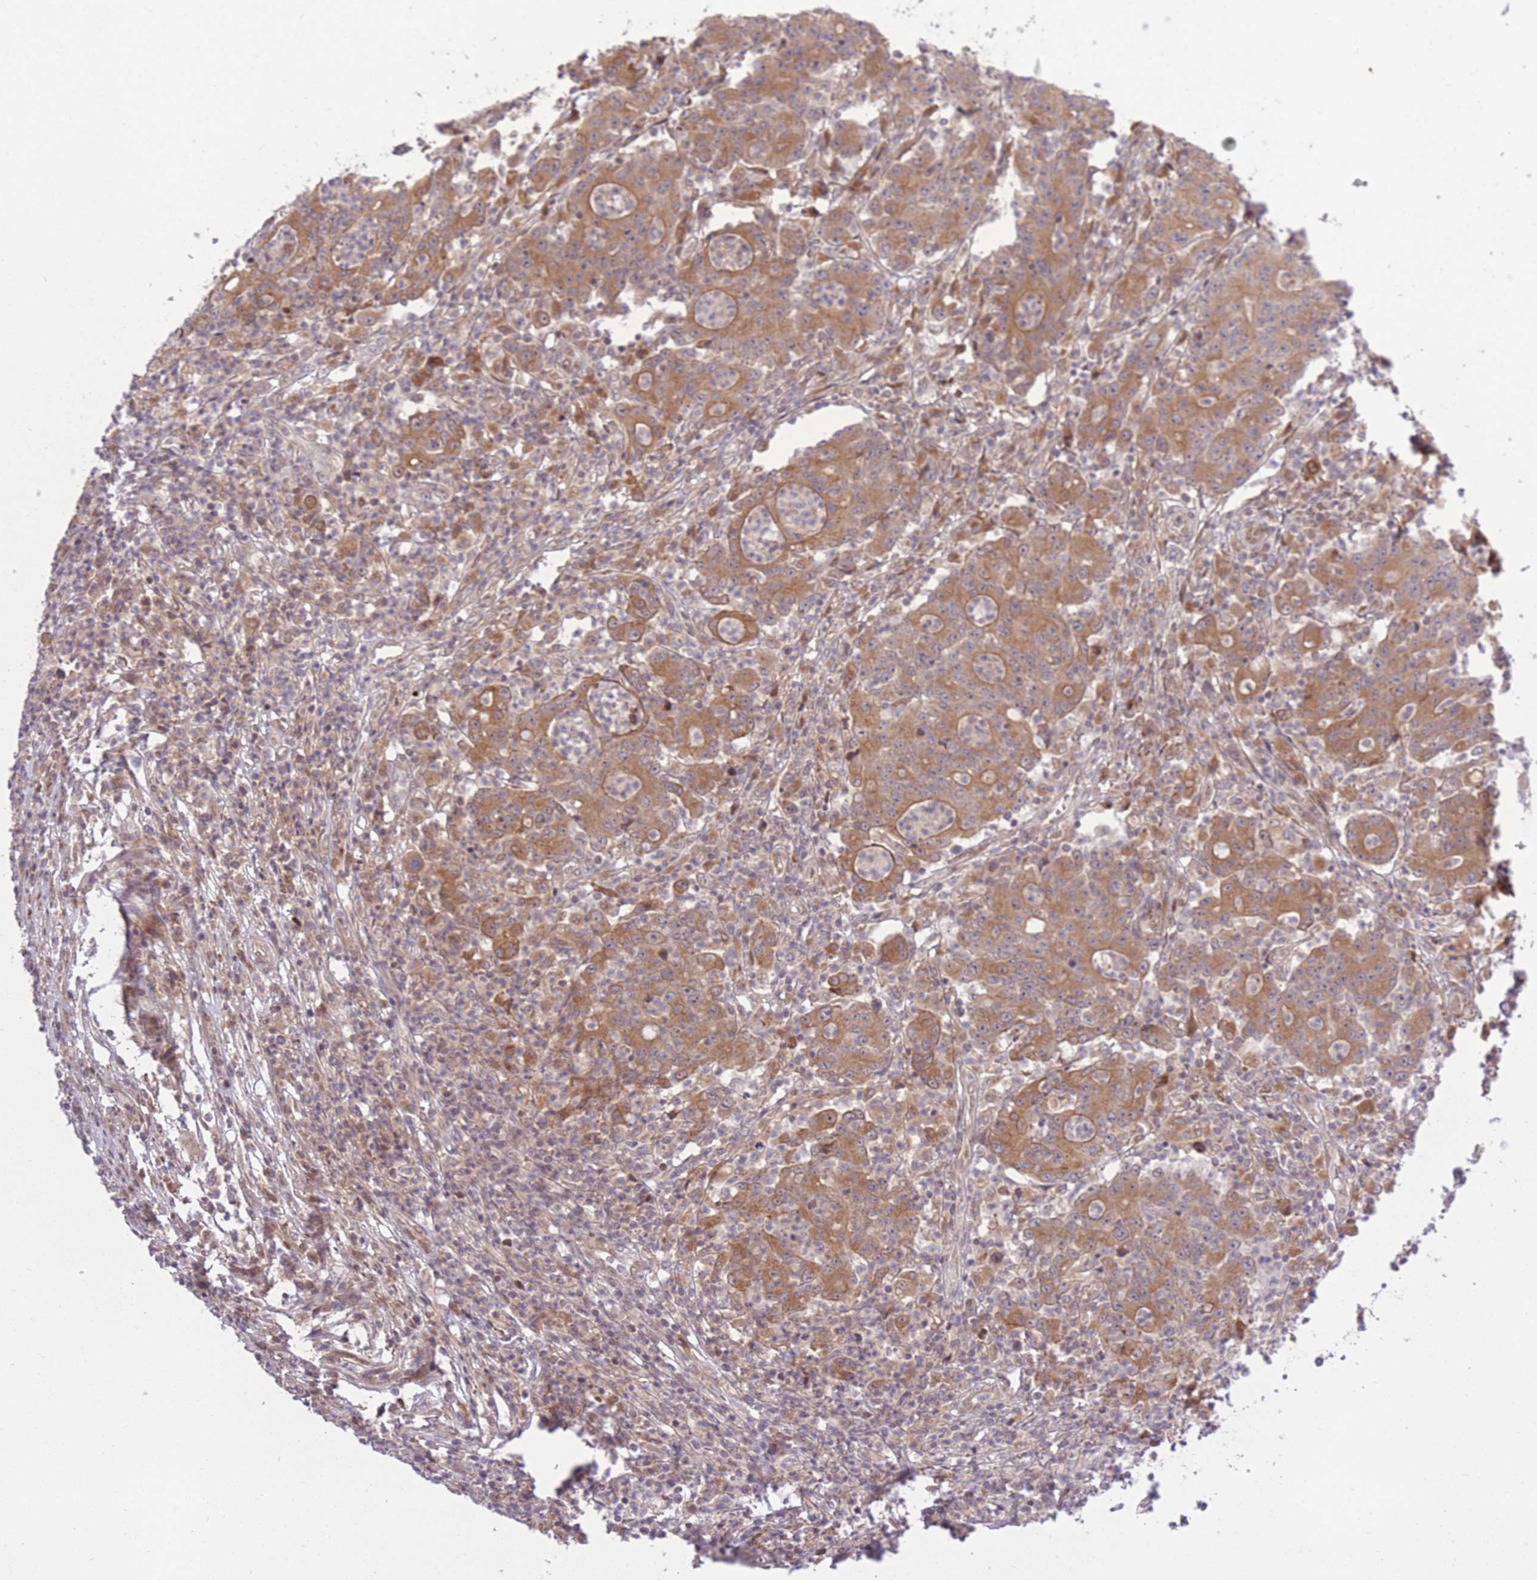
{"staining": {"intensity": "moderate", "quantity": ">75%", "location": "cytoplasmic/membranous"}, "tissue": "colorectal cancer", "cell_type": "Tumor cells", "image_type": "cancer", "snomed": [{"axis": "morphology", "description": "Adenocarcinoma, NOS"}, {"axis": "topography", "description": "Colon"}], "caption": "This micrograph displays immunohistochemistry (IHC) staining of human colorectal adenocarcinoma, with medium moderate cytoplasmic/membranous expression in approximately >75% of tumor cells.", "gene": "ZNF391", "patient": {"sex": "male", "age": 83}}